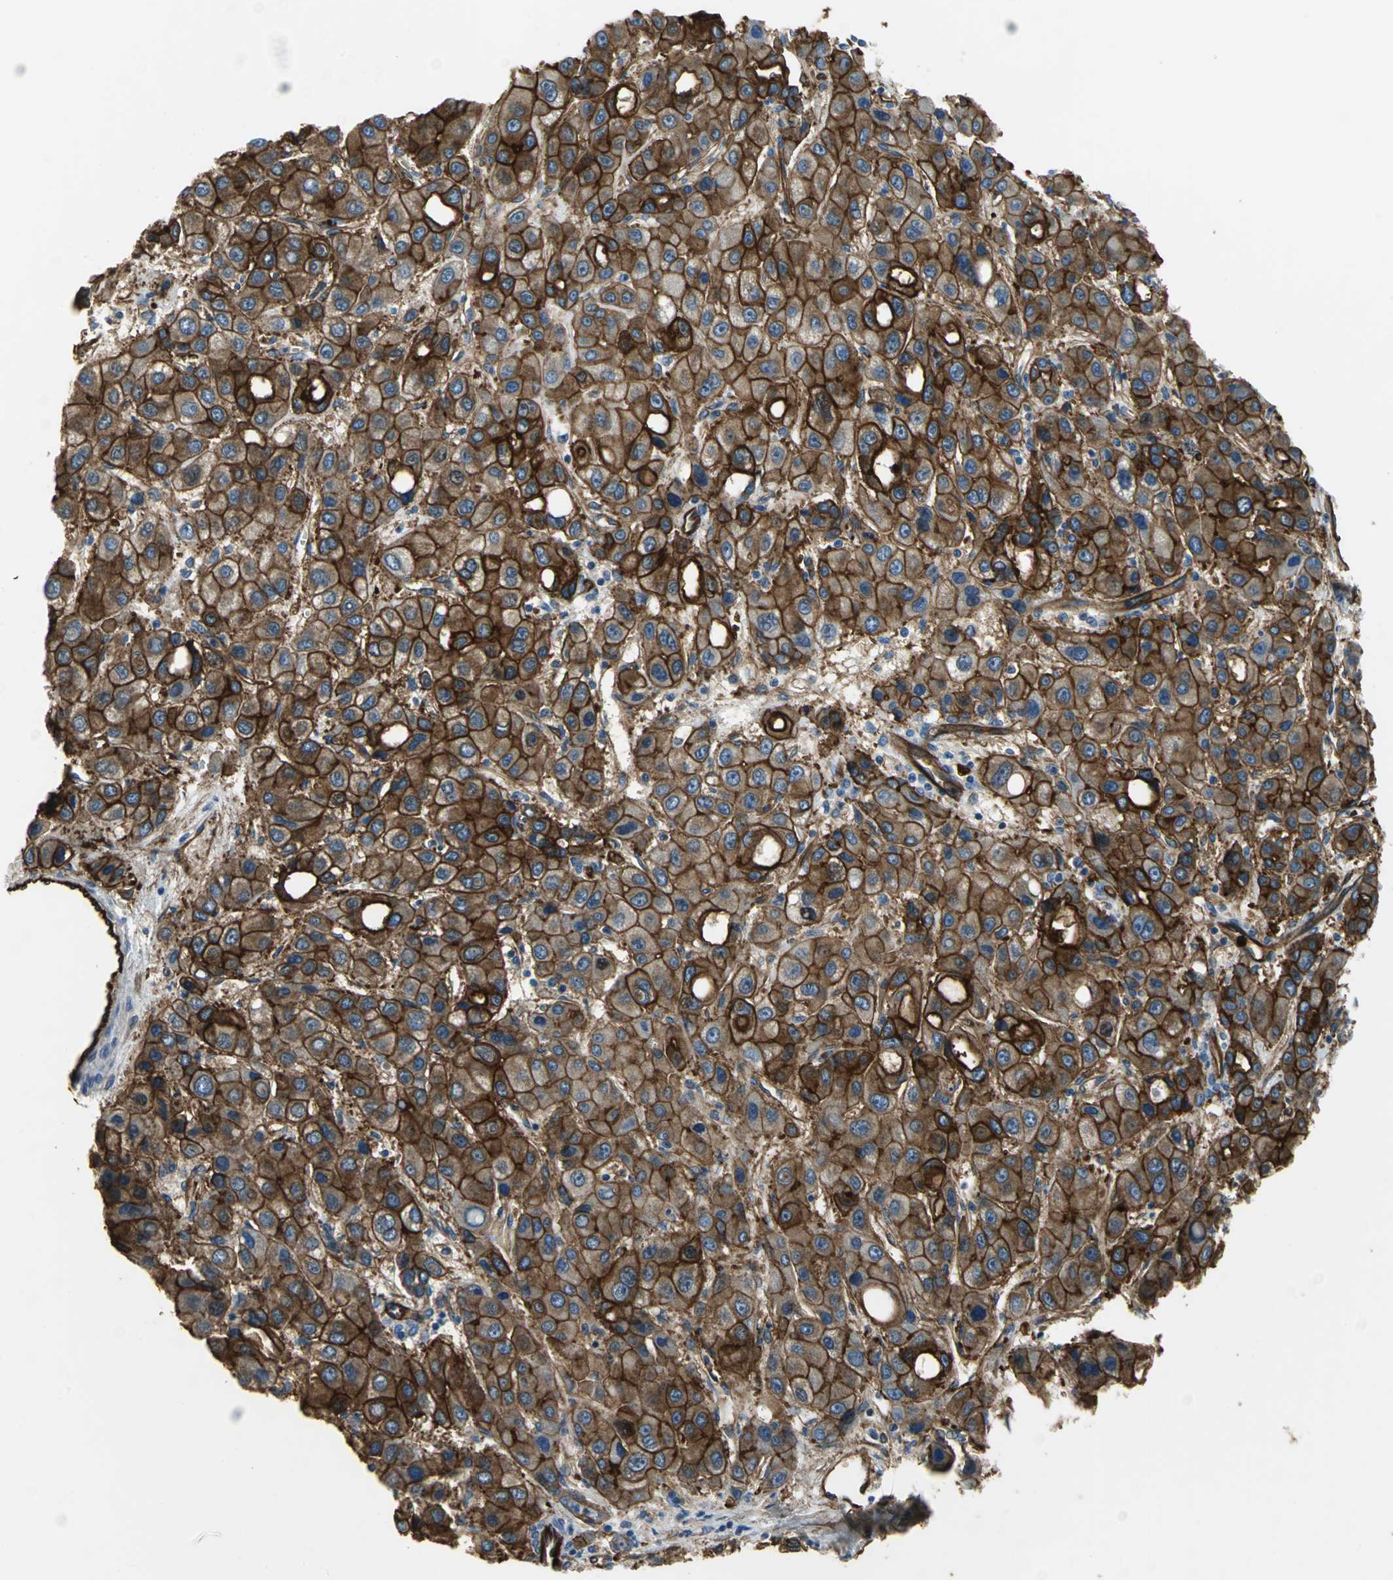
{"staining": {"intensity": "strong", "quantity": ">75%", "location": "cytoplasmic/membranous"}, "tissue": "liver cancer", "cell_type": "Tumor cells", "image_type": "cancer", "snomed": [{"axis": "morphology", "description": "Carcinoma, Hepatocellular, NOS"}, {"axis": "topography", "description": "Liver"}], "caption": "Strong cytoplasmic/membranous protein expression is present in approximately >75% of tumor cells in hepatocellular carcinoma (liver).", "gene": "FLNB", "patient": {"sex": "male", "age": 55}}